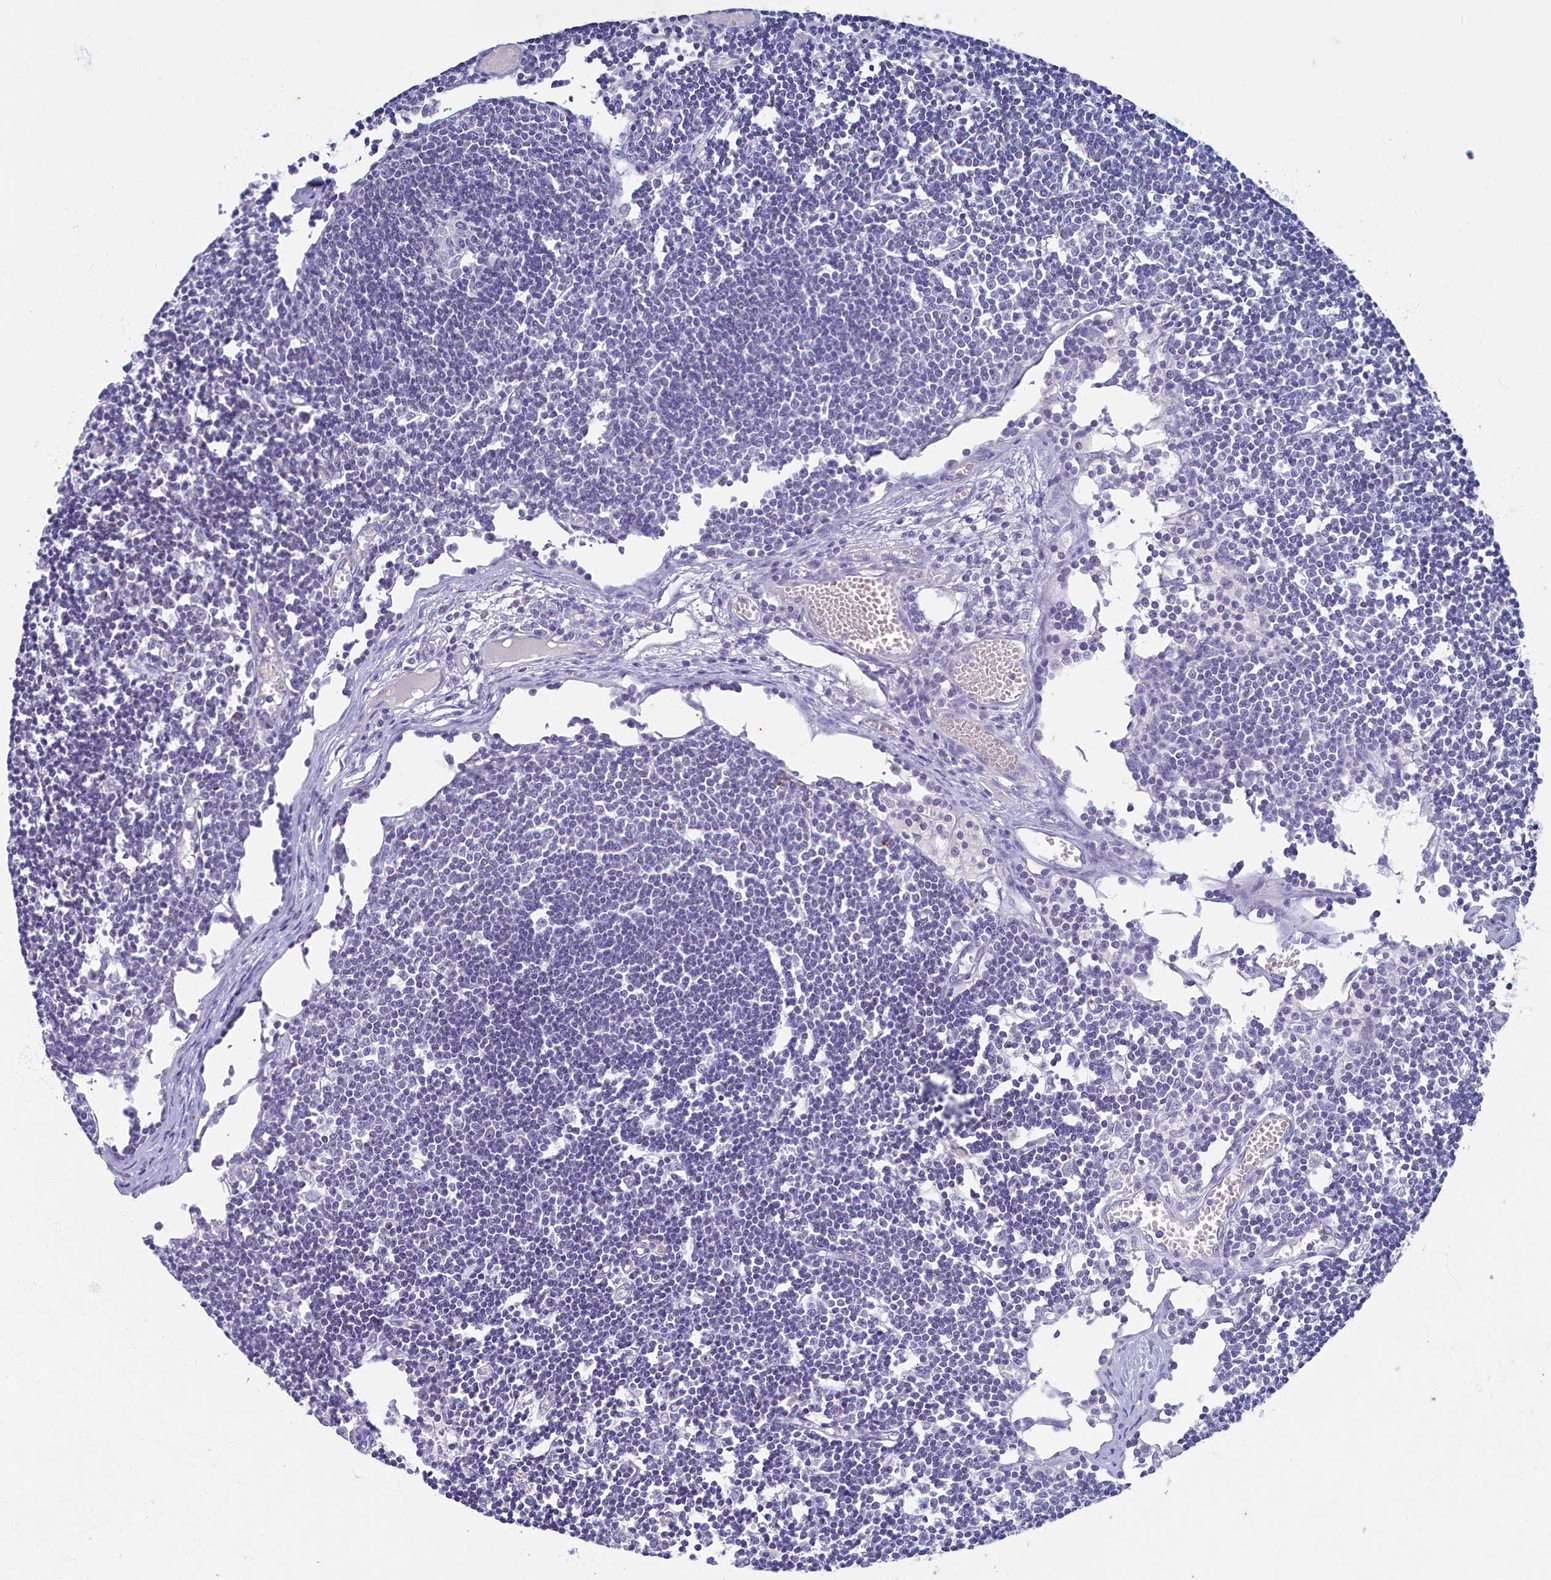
{"staining": {"intensity": "negative", "quantity": "none", "location": "none"}, "tissue": "lymph node", "cell_type": "Germinal center cells", "image_type": "normal", "snomed": [{"axis": "morphology", "description": "Normal tissue, NOS"}, {"axis": "topography", "description": "Lymph node"}], "caption": "Immunohistochemistry (IHC) of unremarkable human lymph node reveals no expression in germinal center cells.", "gene": "OCIAD2", "patient": {"sex": "female", "age": 11}}